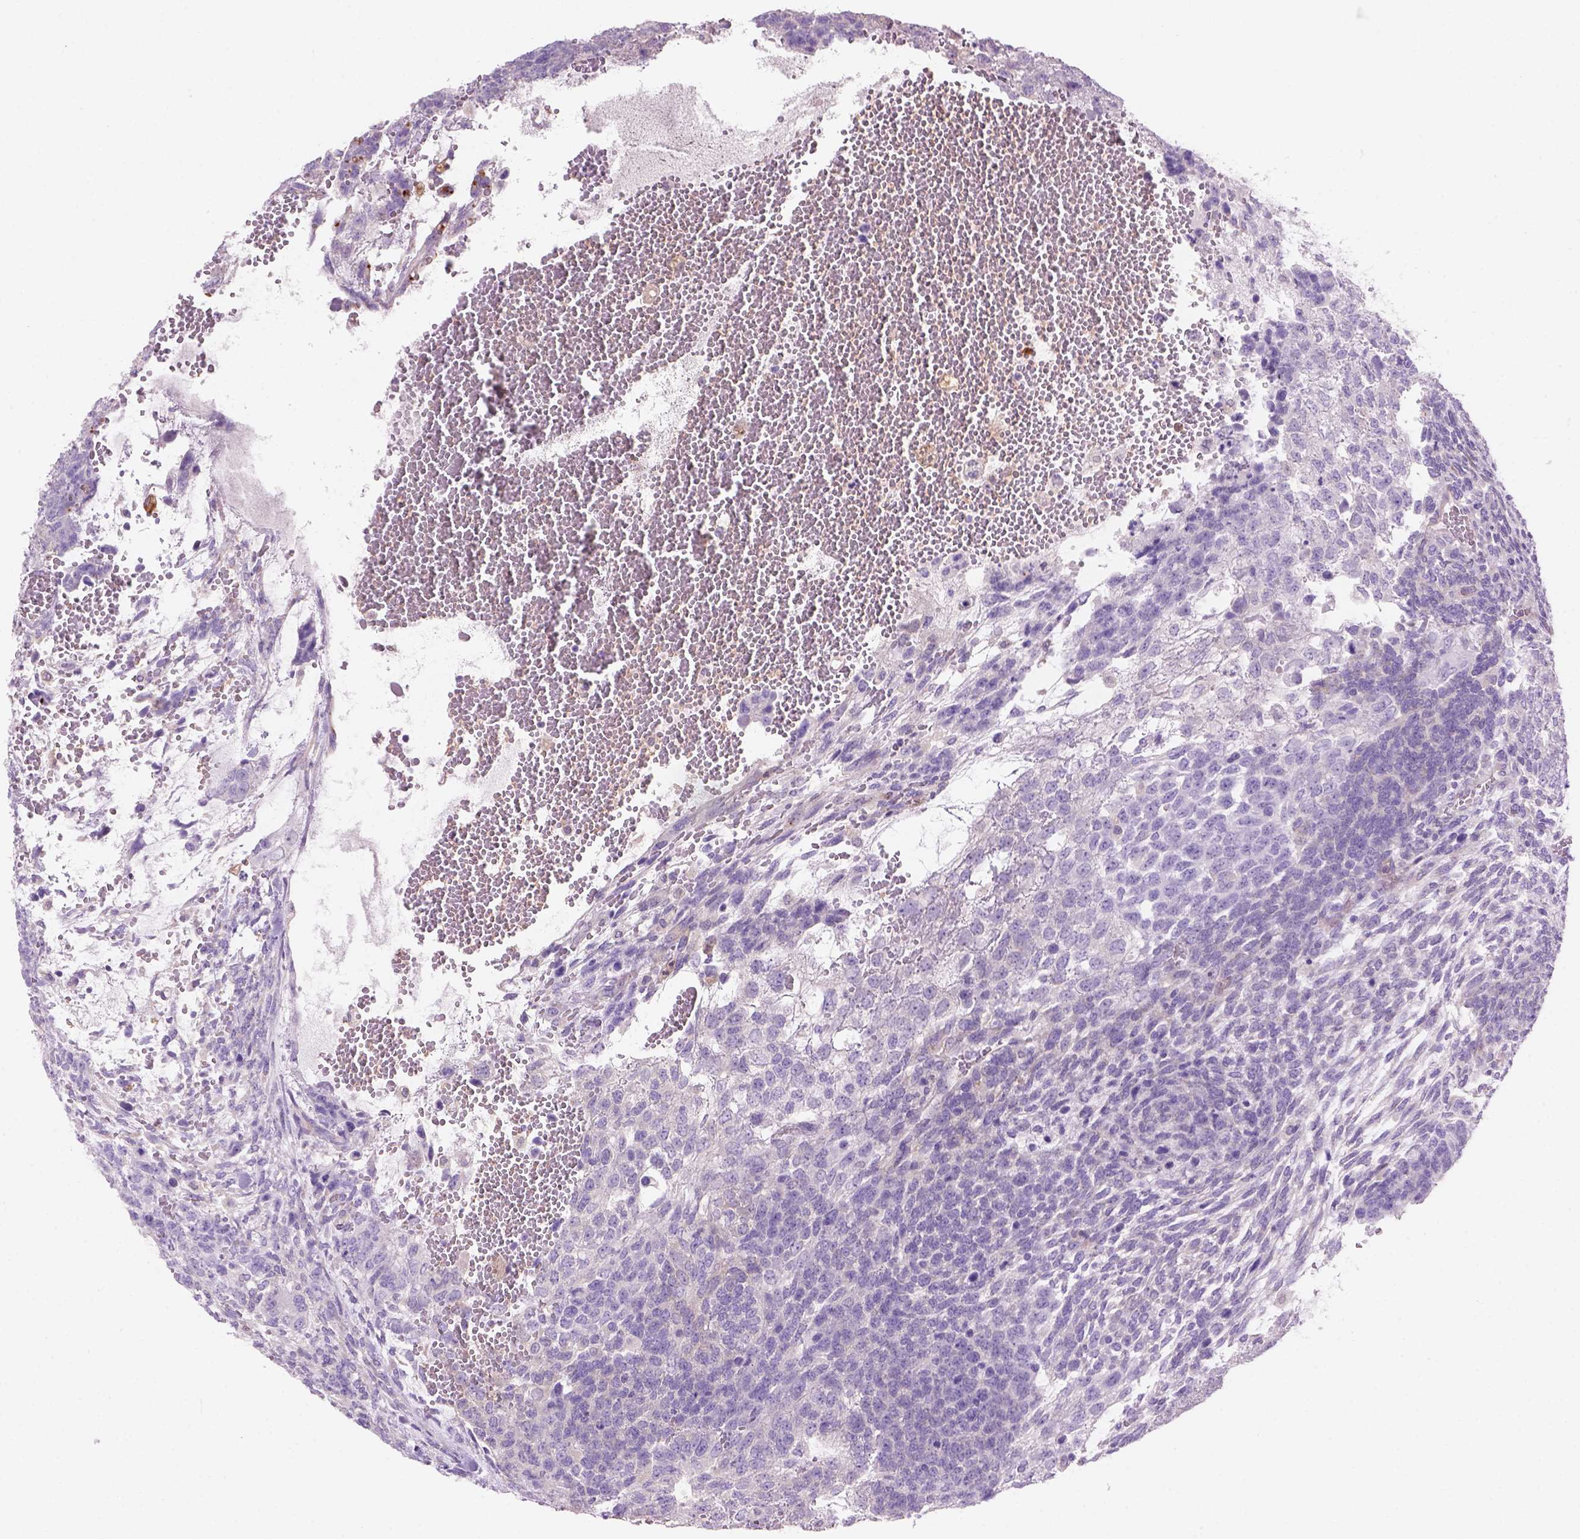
{"staining": {"intensity": "negative", "quantity": "none", "location": "none"}, "tissue": "testis cancer", "cell_type": "Tumor cells", "image_type": "cancer", "snomed": [{"axis": "morphology", "description": "Normal tissue, NOS"}, {"axis": "morphology", "description": "Carcinoma, Embryonal, NOS"}, {"axis": "topography", "description": "Testis"}, {"axis": "topography", "description": "Epididymis"}], "caption": "Protein analysis of embryonal carcinoma (testis) shows no significant expression in tumor cells. The staining is performed using DAB (3,3'-diaminobenzidine) brown chromogen with nuclei counter-stained in using hematoxylin.", "gene": "CD84", "patient": {"sex": "male", "age": 23}}